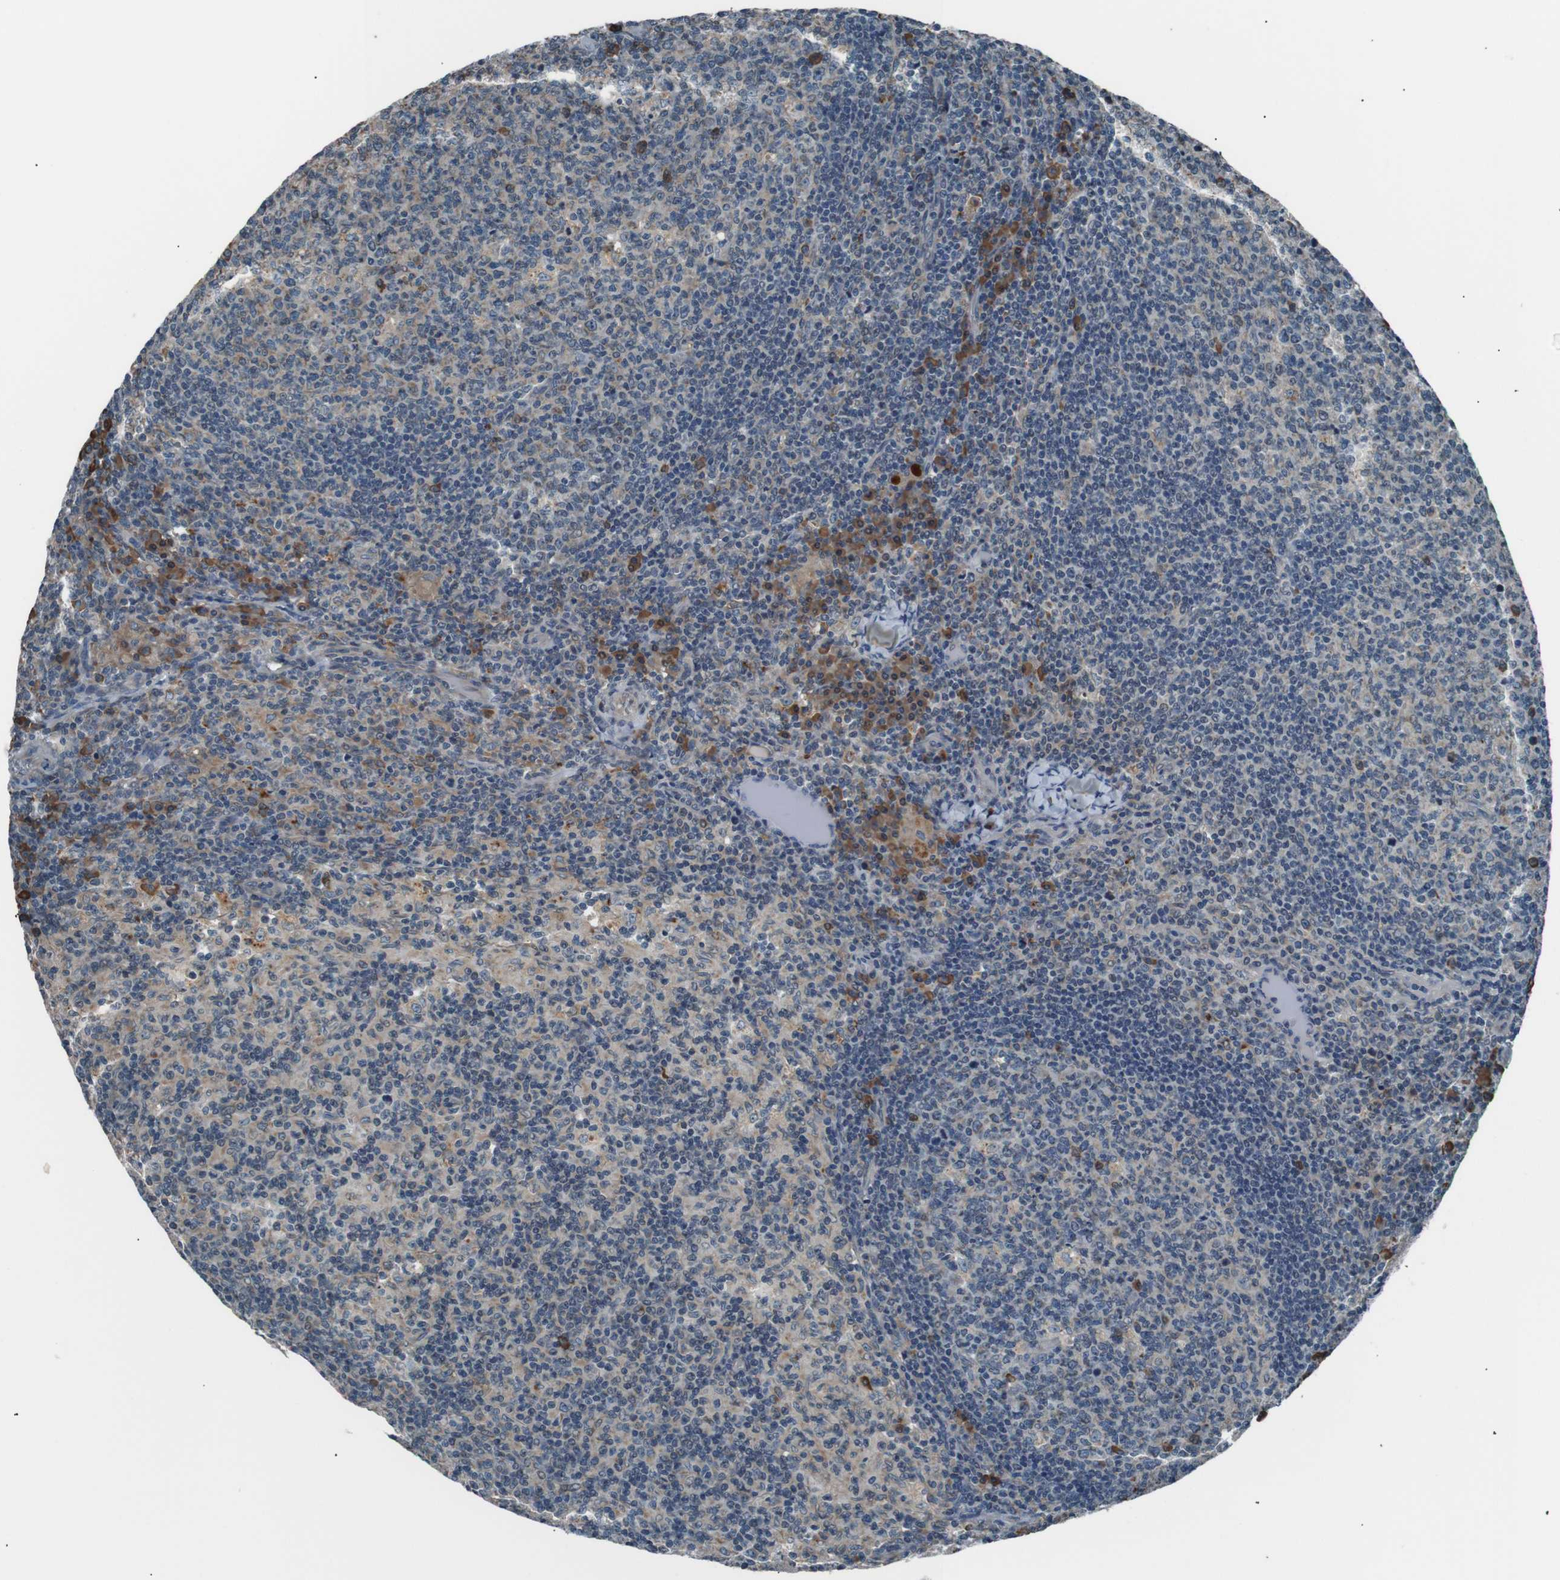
{"staining": {"intensity": "weak", "quantity": "25%-75%", "location": "cytoplasmic/membranous"}, "tissue": "lymph node", "cell_type": "Germinal center cells", "image_type": "normal", "snomed": [{"axis": "morphology", "description": "Normal tissue, NOS"}, {"axis": "morphology", "description": "Inflammation, NOS"}, {"axis": "topography", "description": "Lymph node"}], "caption": "A brown stain labels weak cytoplasmic/membranous expression of a protein in germinal center cells of unremarkable human lymph node. The staining was performed using DAB (3,3'-diaminobenzidine), with brown indicating positive protein expression. Nuclei are stained blue with hematoxylin.", "gene": "SIGMAR1", "patient": {"sex": "male", "age": 55}}